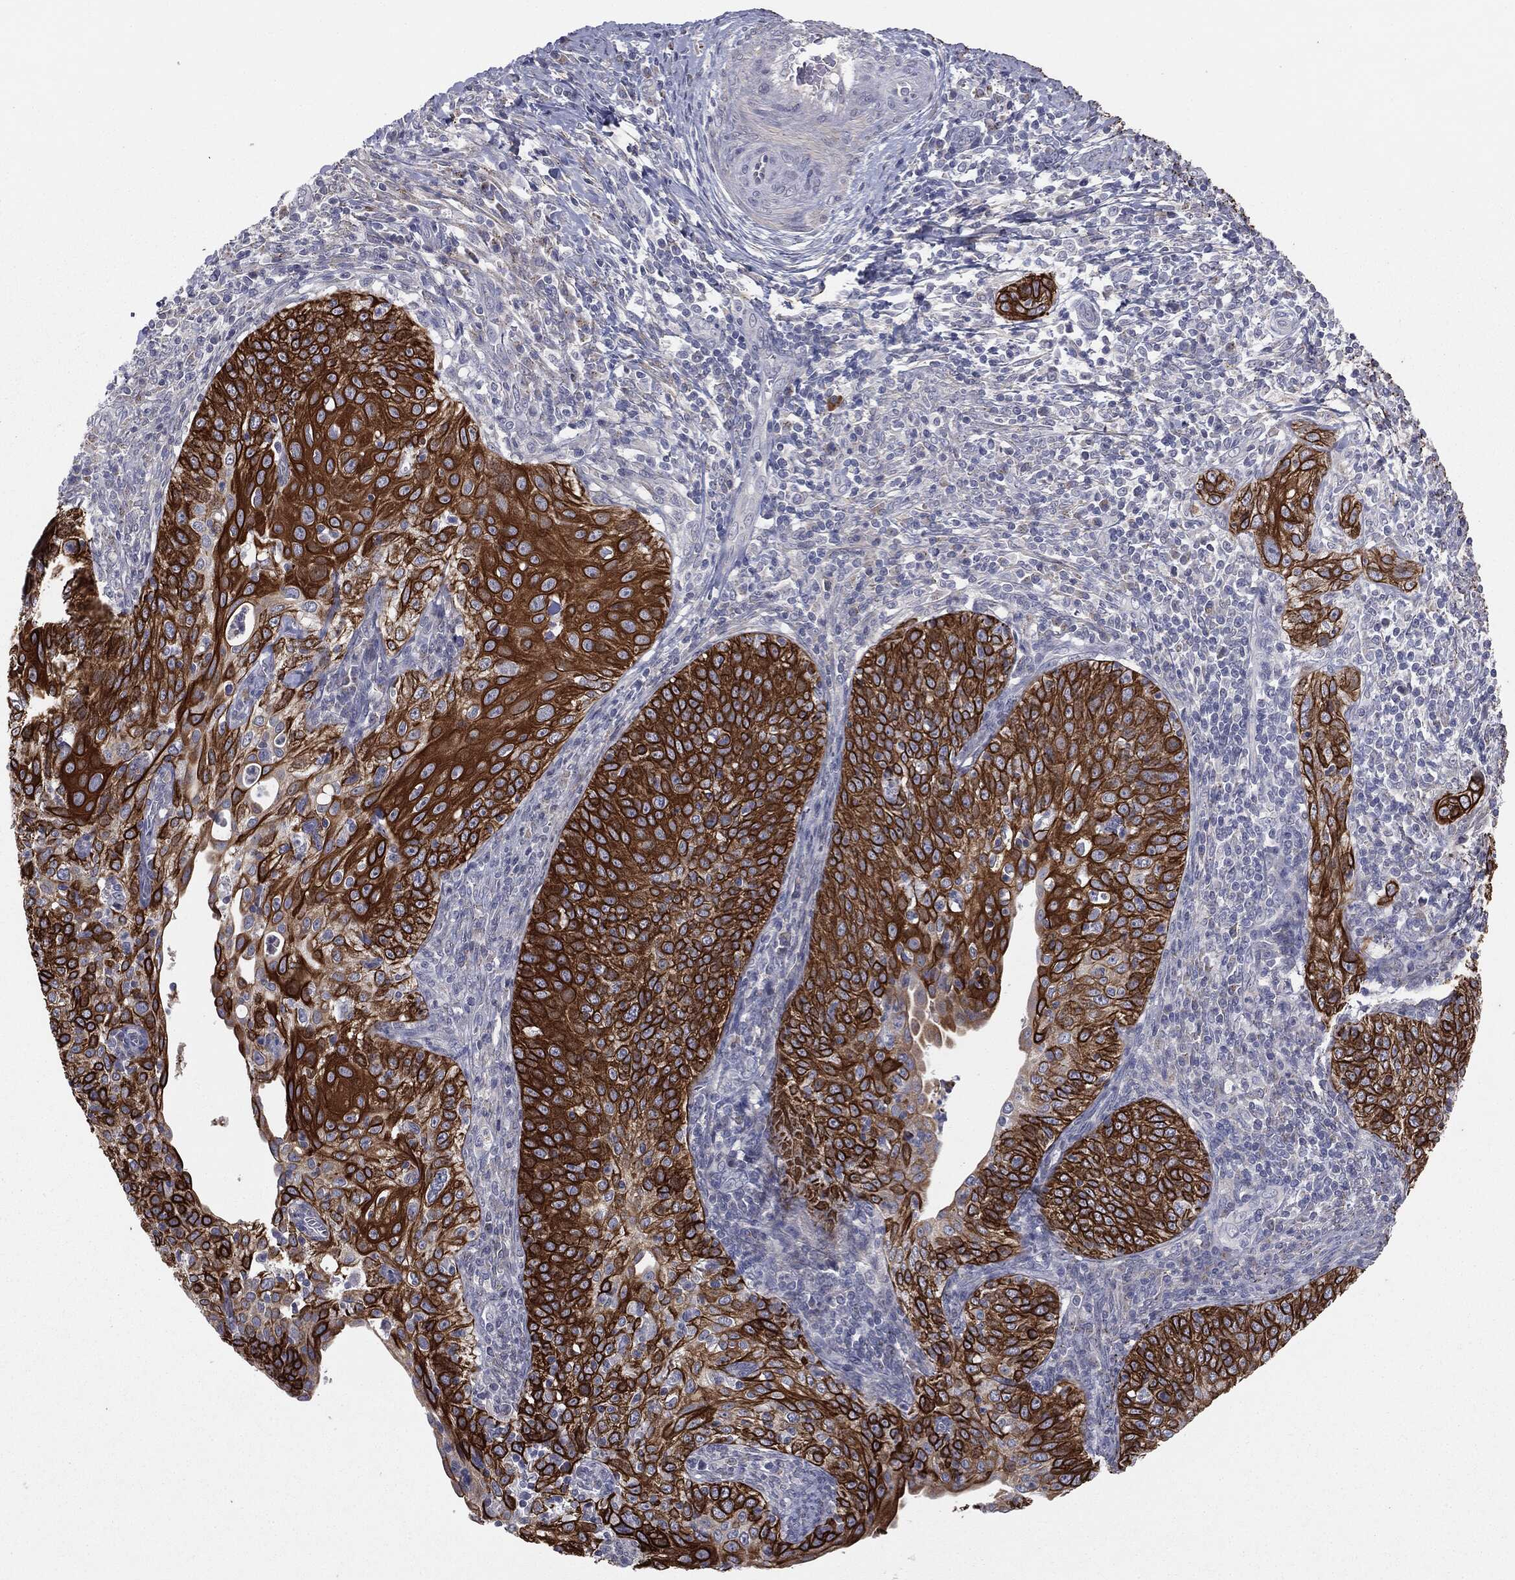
{"staining": {"intensity": "strong", "quantity": ">75%", "location": "cytoplasmic/membranous"}, "tissue": "cervical cancer", "cell_type": "Tumor cells", "image_type": "cancer", "snomed": [{"axis": "morphology", "description": "Squamous cell carcinoma, NOS"}, {"axis": "topography", "description": "Cervix"}], "caption": "A brown stain highlights strong cytoplasmic/membranous positivity of a protein in human squamous cell carcinoma (cervical) tumor cells. The protein of interest is shown in brown color, while the nuclei are stained blue.", "gene": "KRT5", "patient": {"sex": "female", "age": 30}}